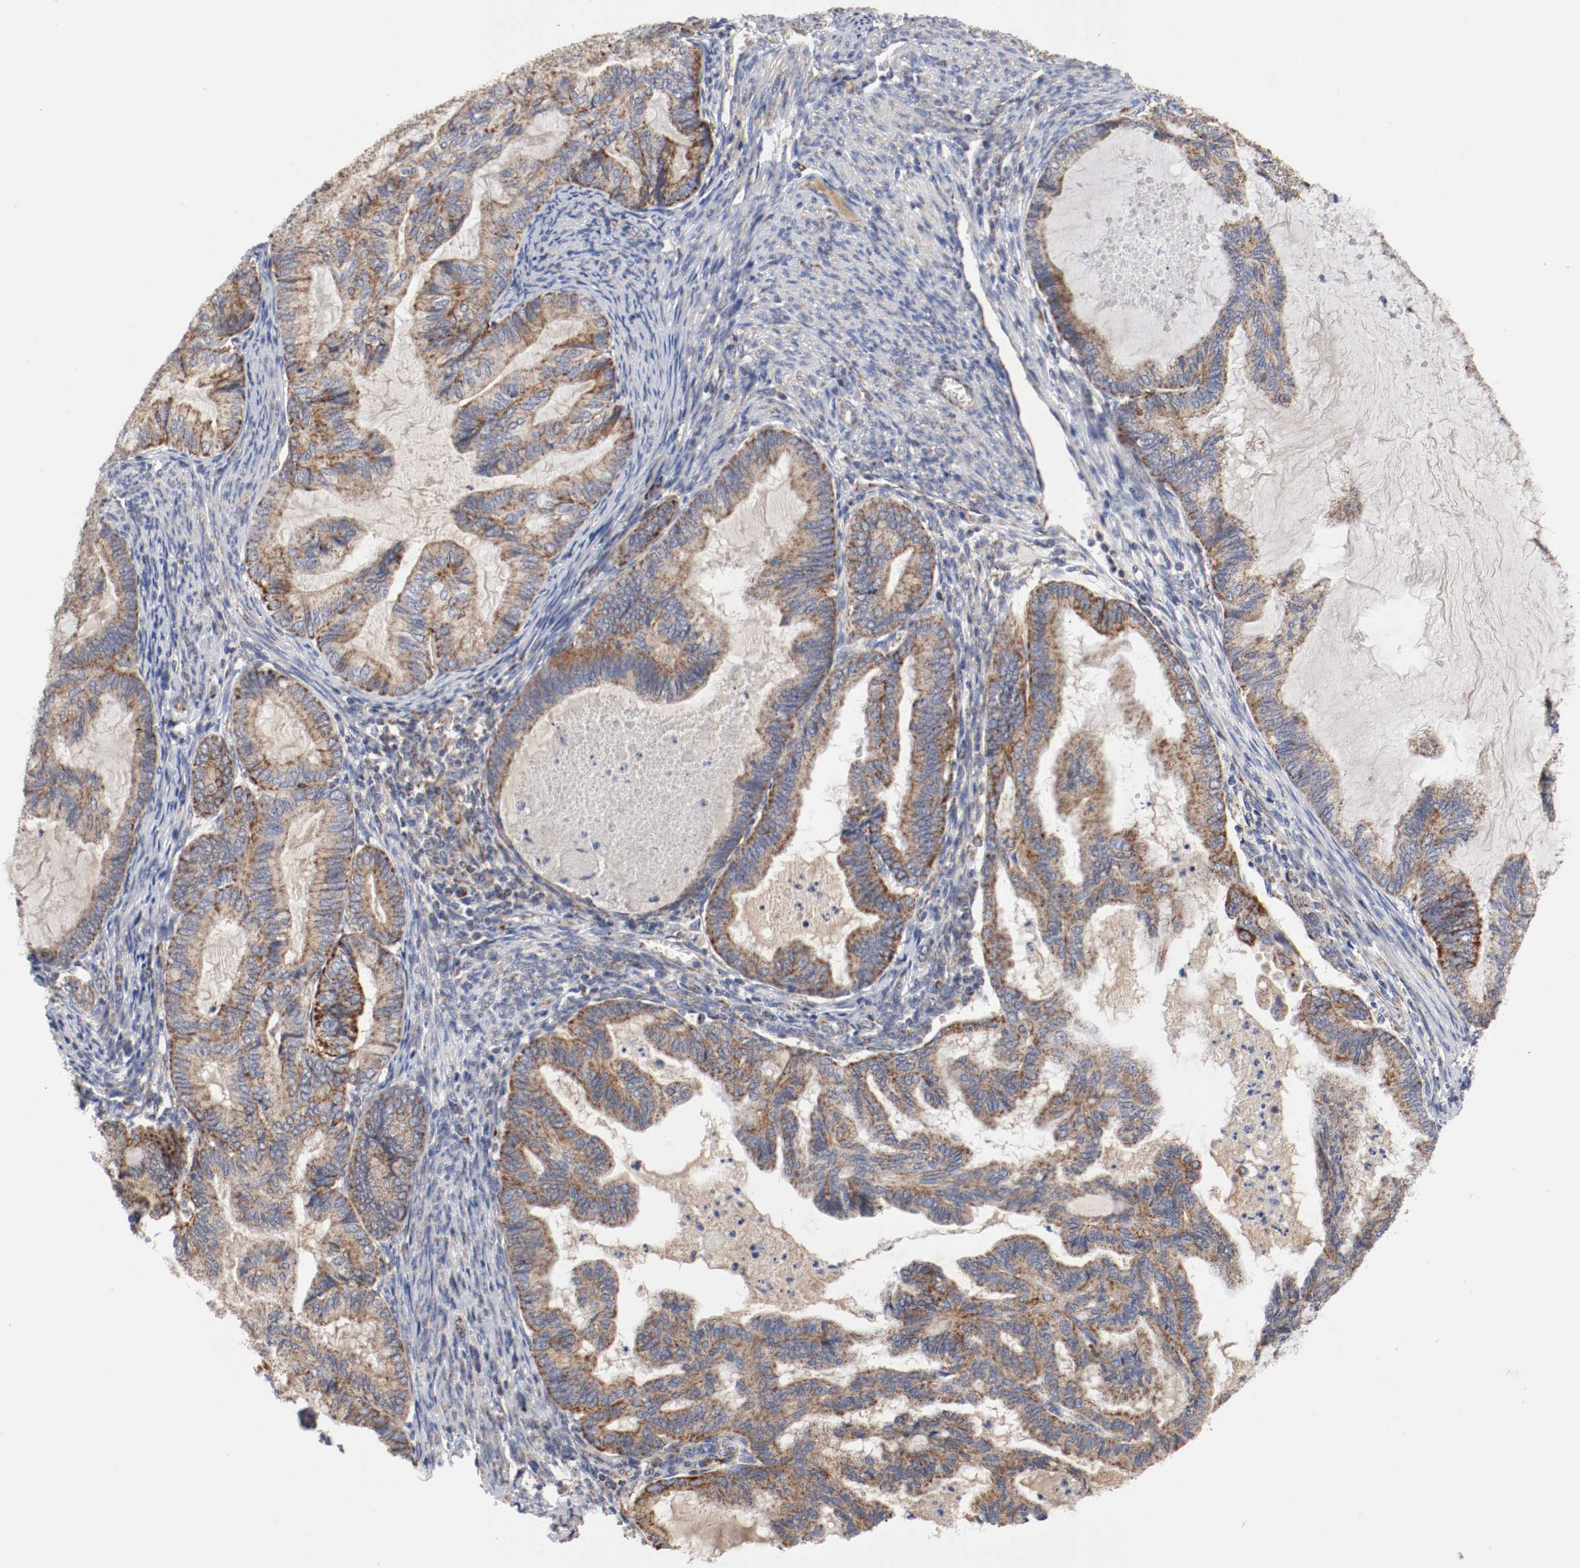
{"staining": {"intensity": "moderate", "quantity": ">75%", "location": "cytoplasmic/membranous"}, "tissue": "cervical cancer", "cell_type": "Tumor cells", "image_type": "cancer", "snomed": [{"axis": "morphology", "description": "Normal tissue, NOS"}, {"axis": "morphology", "description": "Adenocarcinoma, NOS"}, {"axis": "topography", "description": "Cervix"}, {"axis": "topography", "description": "Endometrium"}], "caption": "Protein staining displays moderate cytoplasmic/membranous expression in about >75% of tumor cells in adenocarcinoma (cervical). (IHC, brightfield microscopy, high magnification).", "gene": "AFG3L2", "patient": {"sex": "female", "age": 86}}